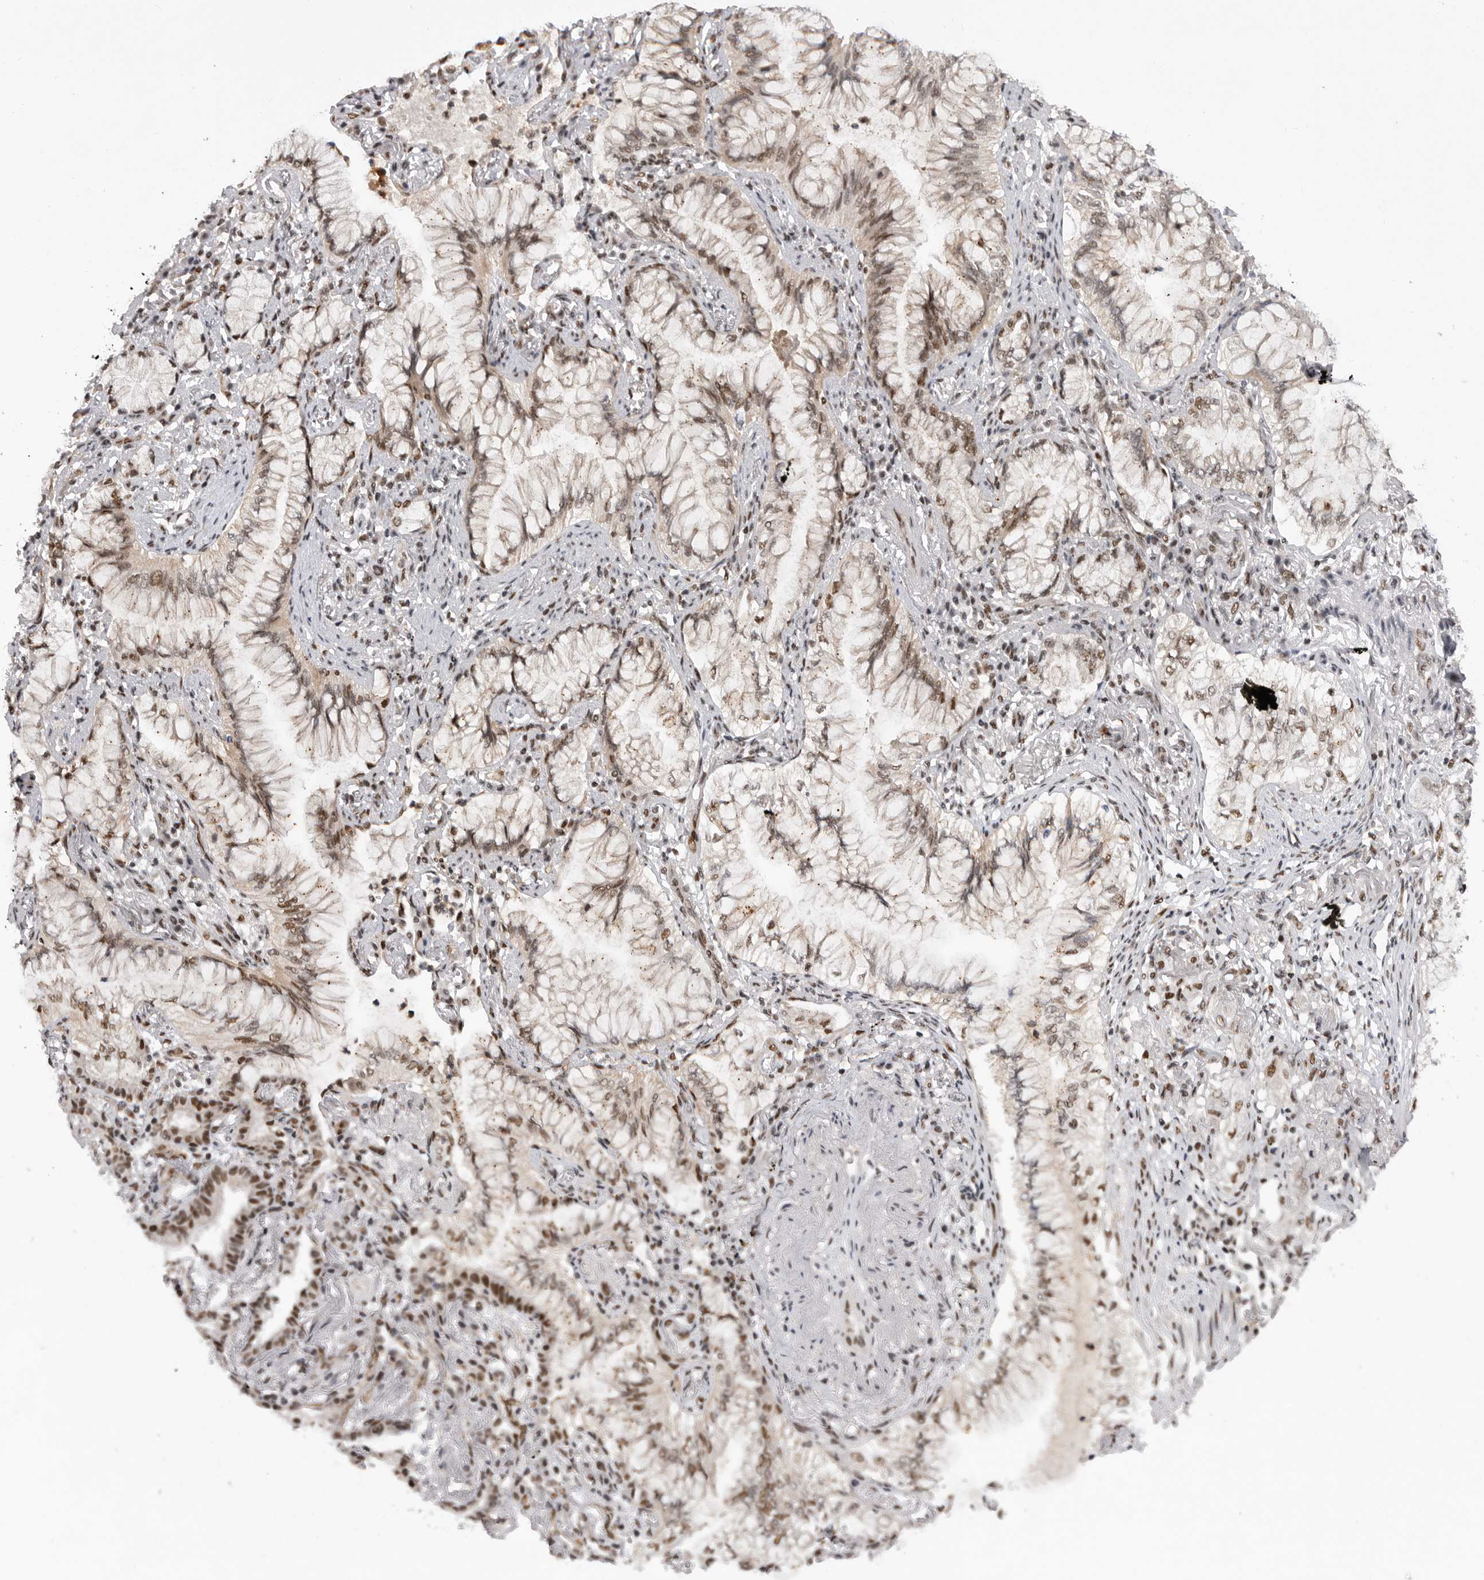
{"staining": {"intensity": "moderate", "quantity": ">75%", "location": "nuclear"}, "tissue": "lung cancer", "cell_type": "Tumor cells", "image_type": "cancer", "snomed": [{"axis": "morphology", "description": "Adenocarcinoma, NOS"}, {"axis": "topography", "description": "Lung"}], "caption": "A high-resolution image shows immunohistochemistry (IHC) staining of lung cancer, which reveals moderate nuclear positivity in about >75% of tumor cells.", "gene": "PPP1R8", "patient": {"sex": "female", "age": 70}}